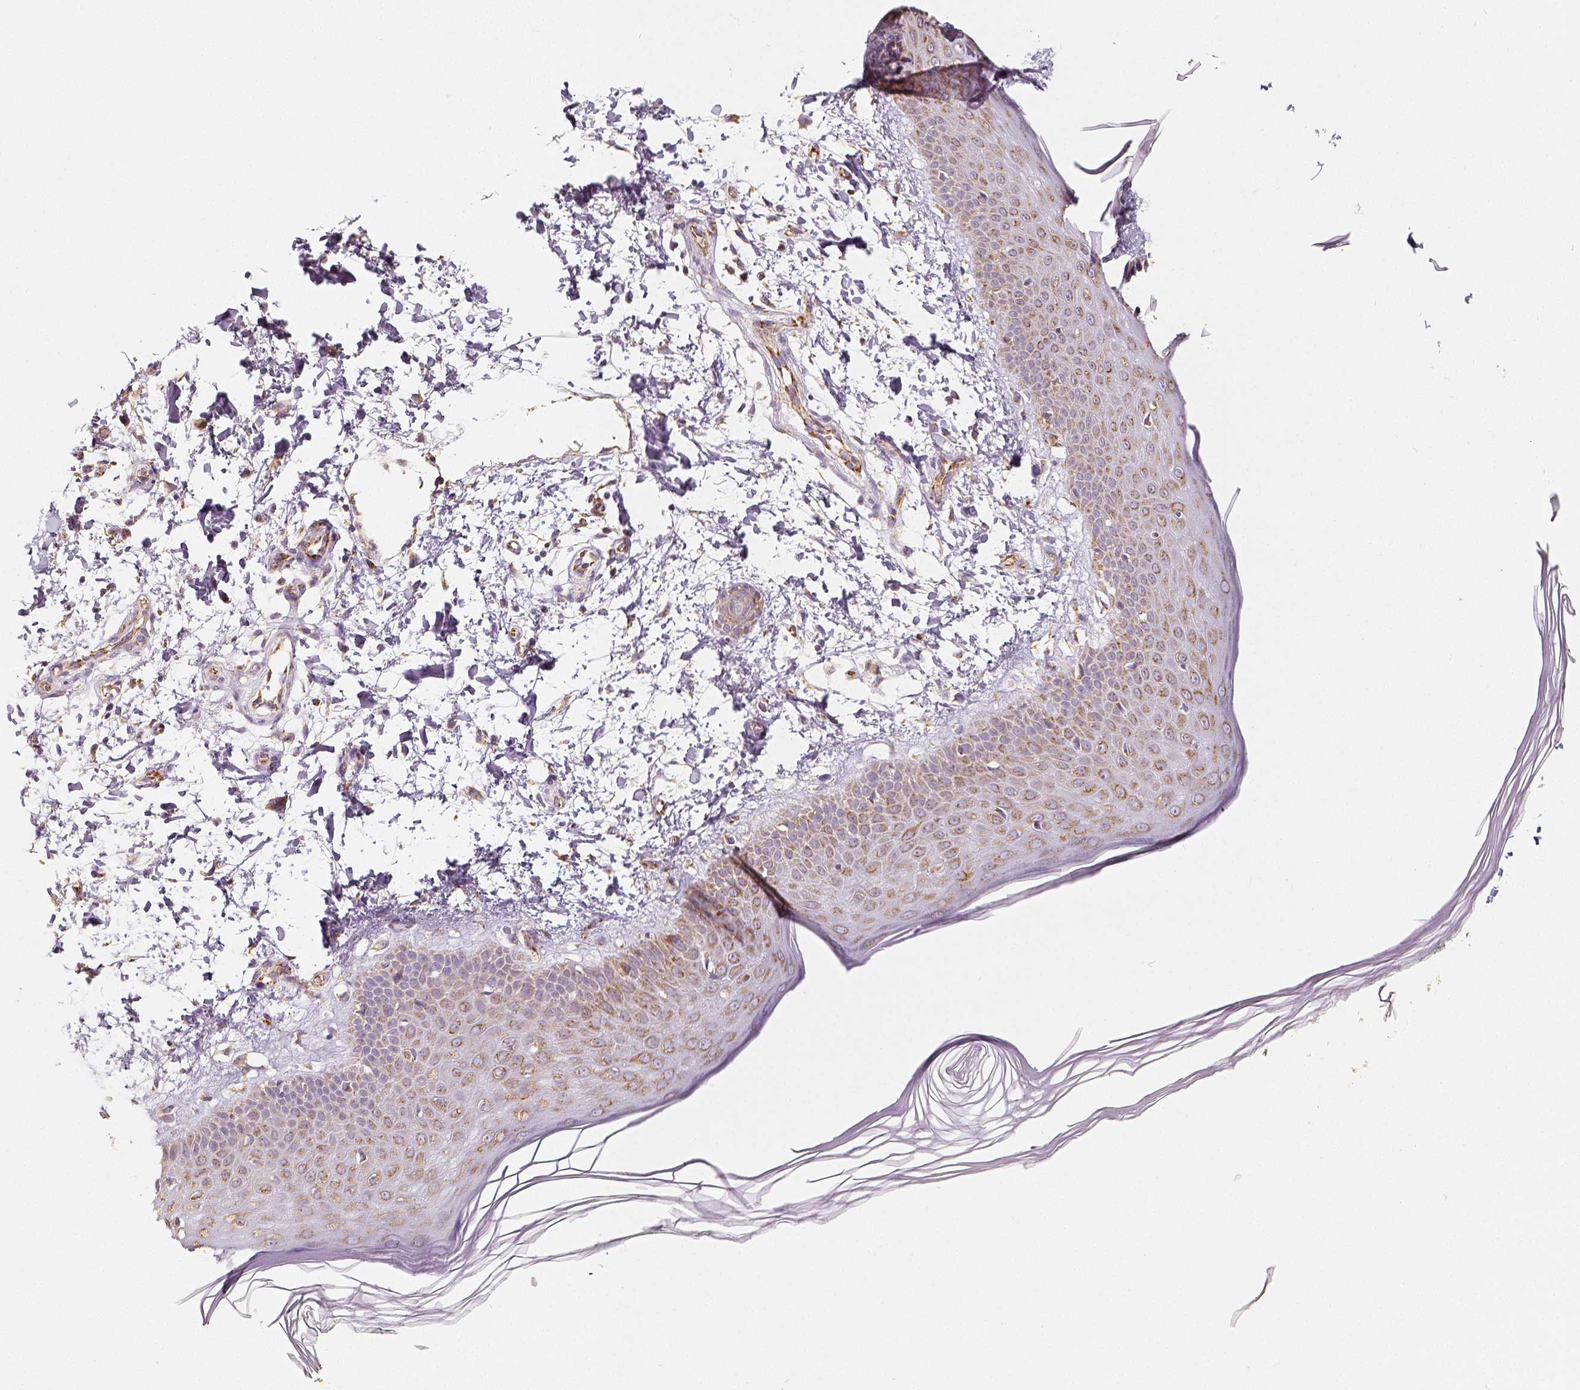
{"staining": {"intensity": "moderate", "quantity": "25%-75%", "location": "cytoplasmic/membranous"}, "tissue": "skin", "cell_type": "Fibroblasts", "image_type": "normal", "snomed": [{"axis": "morphology", "description": "Normal tissue, NOS"}, {"axis": "topography", "description": "Skin"}], "caption": "The image shows staining of benign skin, revealing moderate cytoplasmic/membranous protein staining (brown color) within fibroblasts. Ihc stains the protein in brown and the nuclei are stained blue.", "gene": "PGAM5", "patient": {"sex": "female", "age": 62}}